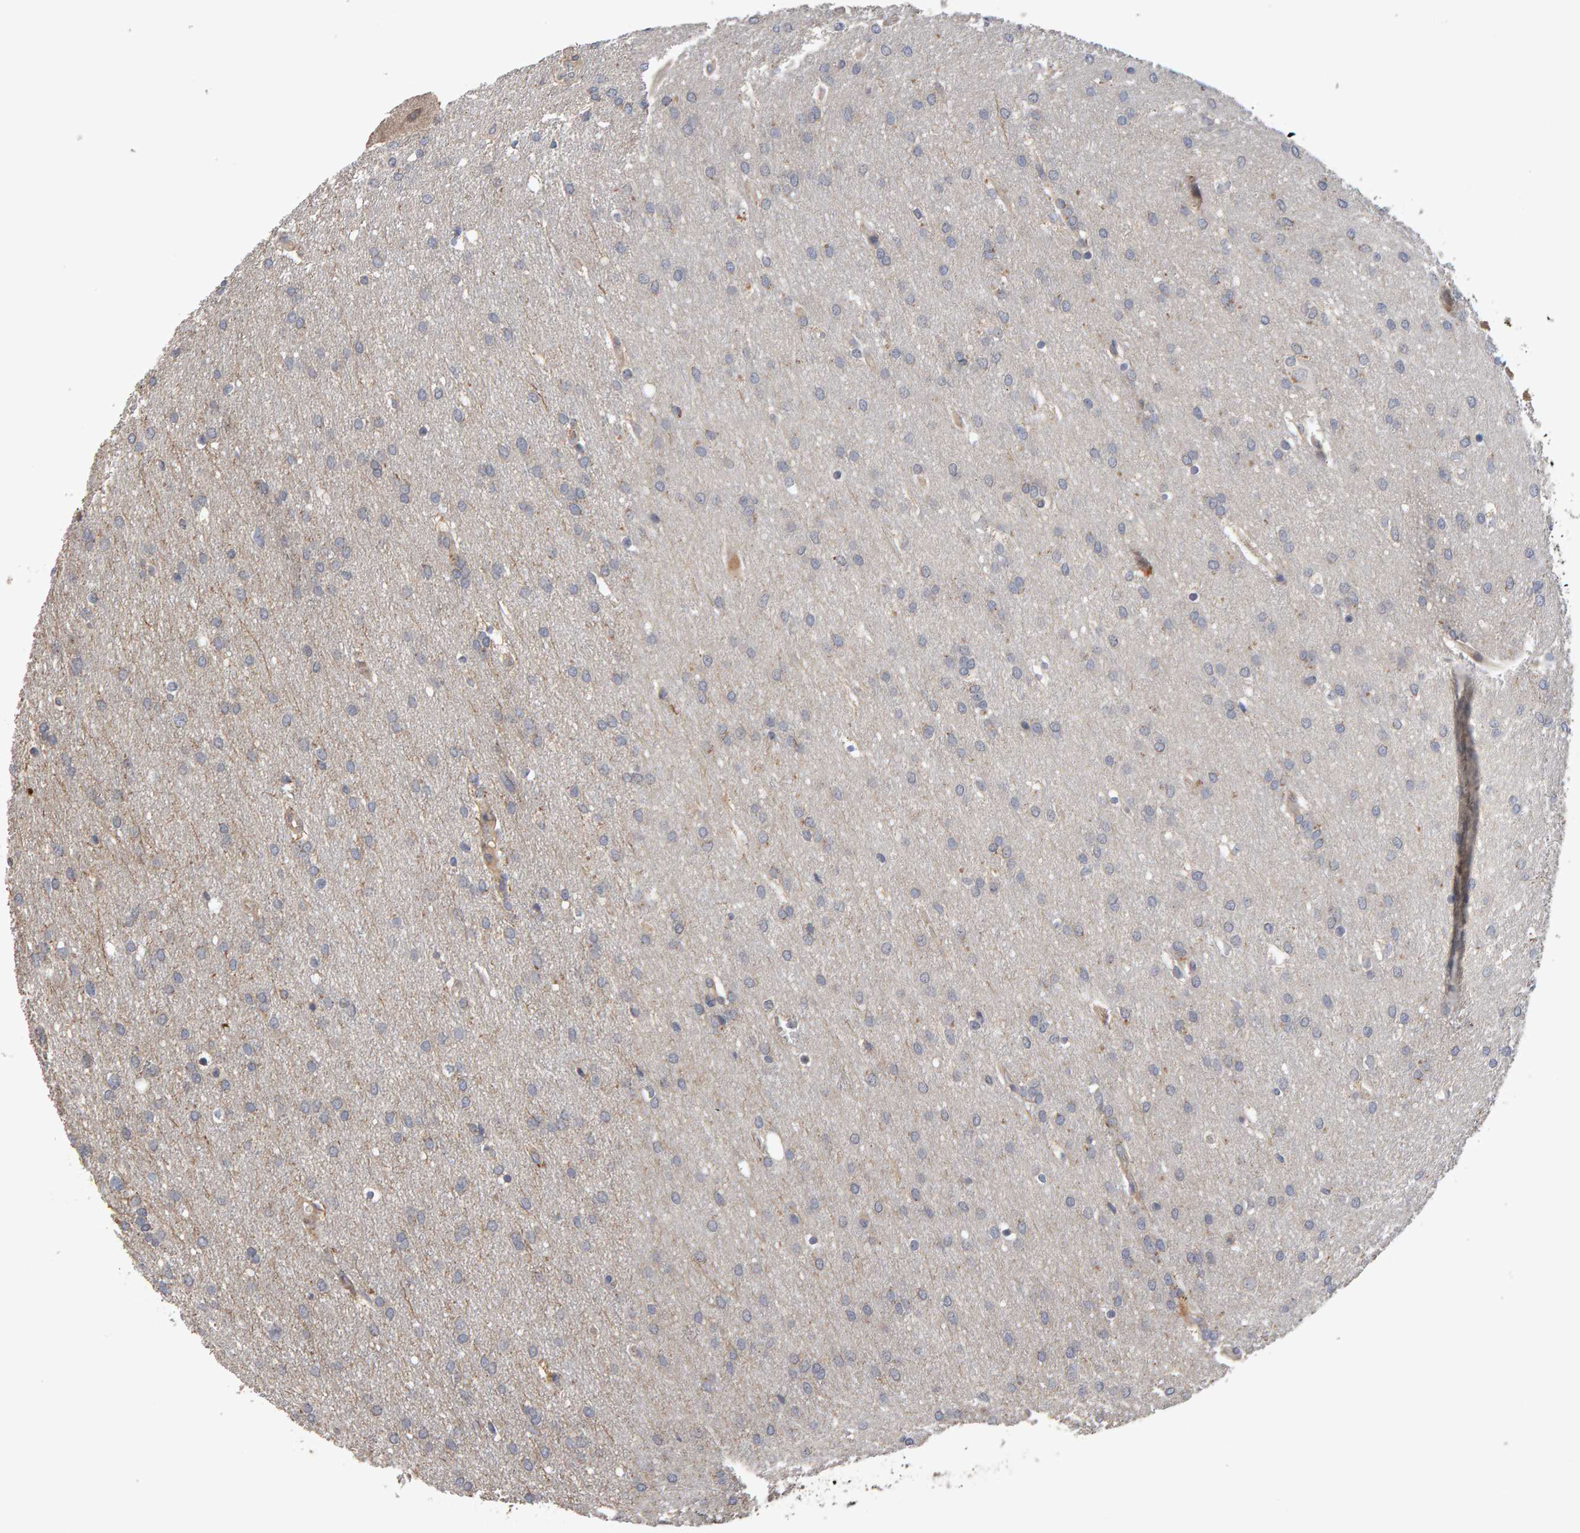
{"staining": {"intensity": "negative", "quantity": "none", "location": "none"}, "tissue": "glioma", "cell_type": "Tumor cells", "image_type": "cancer", "snomed": [{"axis": "morphology", "description": "Glioma, malignant, Low grade"}, {"axis": "topography", "description": "Brain"}], "caption": "High power microscopy micrograph of an immunohistochemistry (IHC) micrograph of malignant glioma (low-grade), revealing no significant staining in tumor cells. The staining is performed using DAB brown chromogen with nuclei counter-stained in using hematoxylin.", "gene": "COASY", "patient": {"sex": "female", "age": 37}}